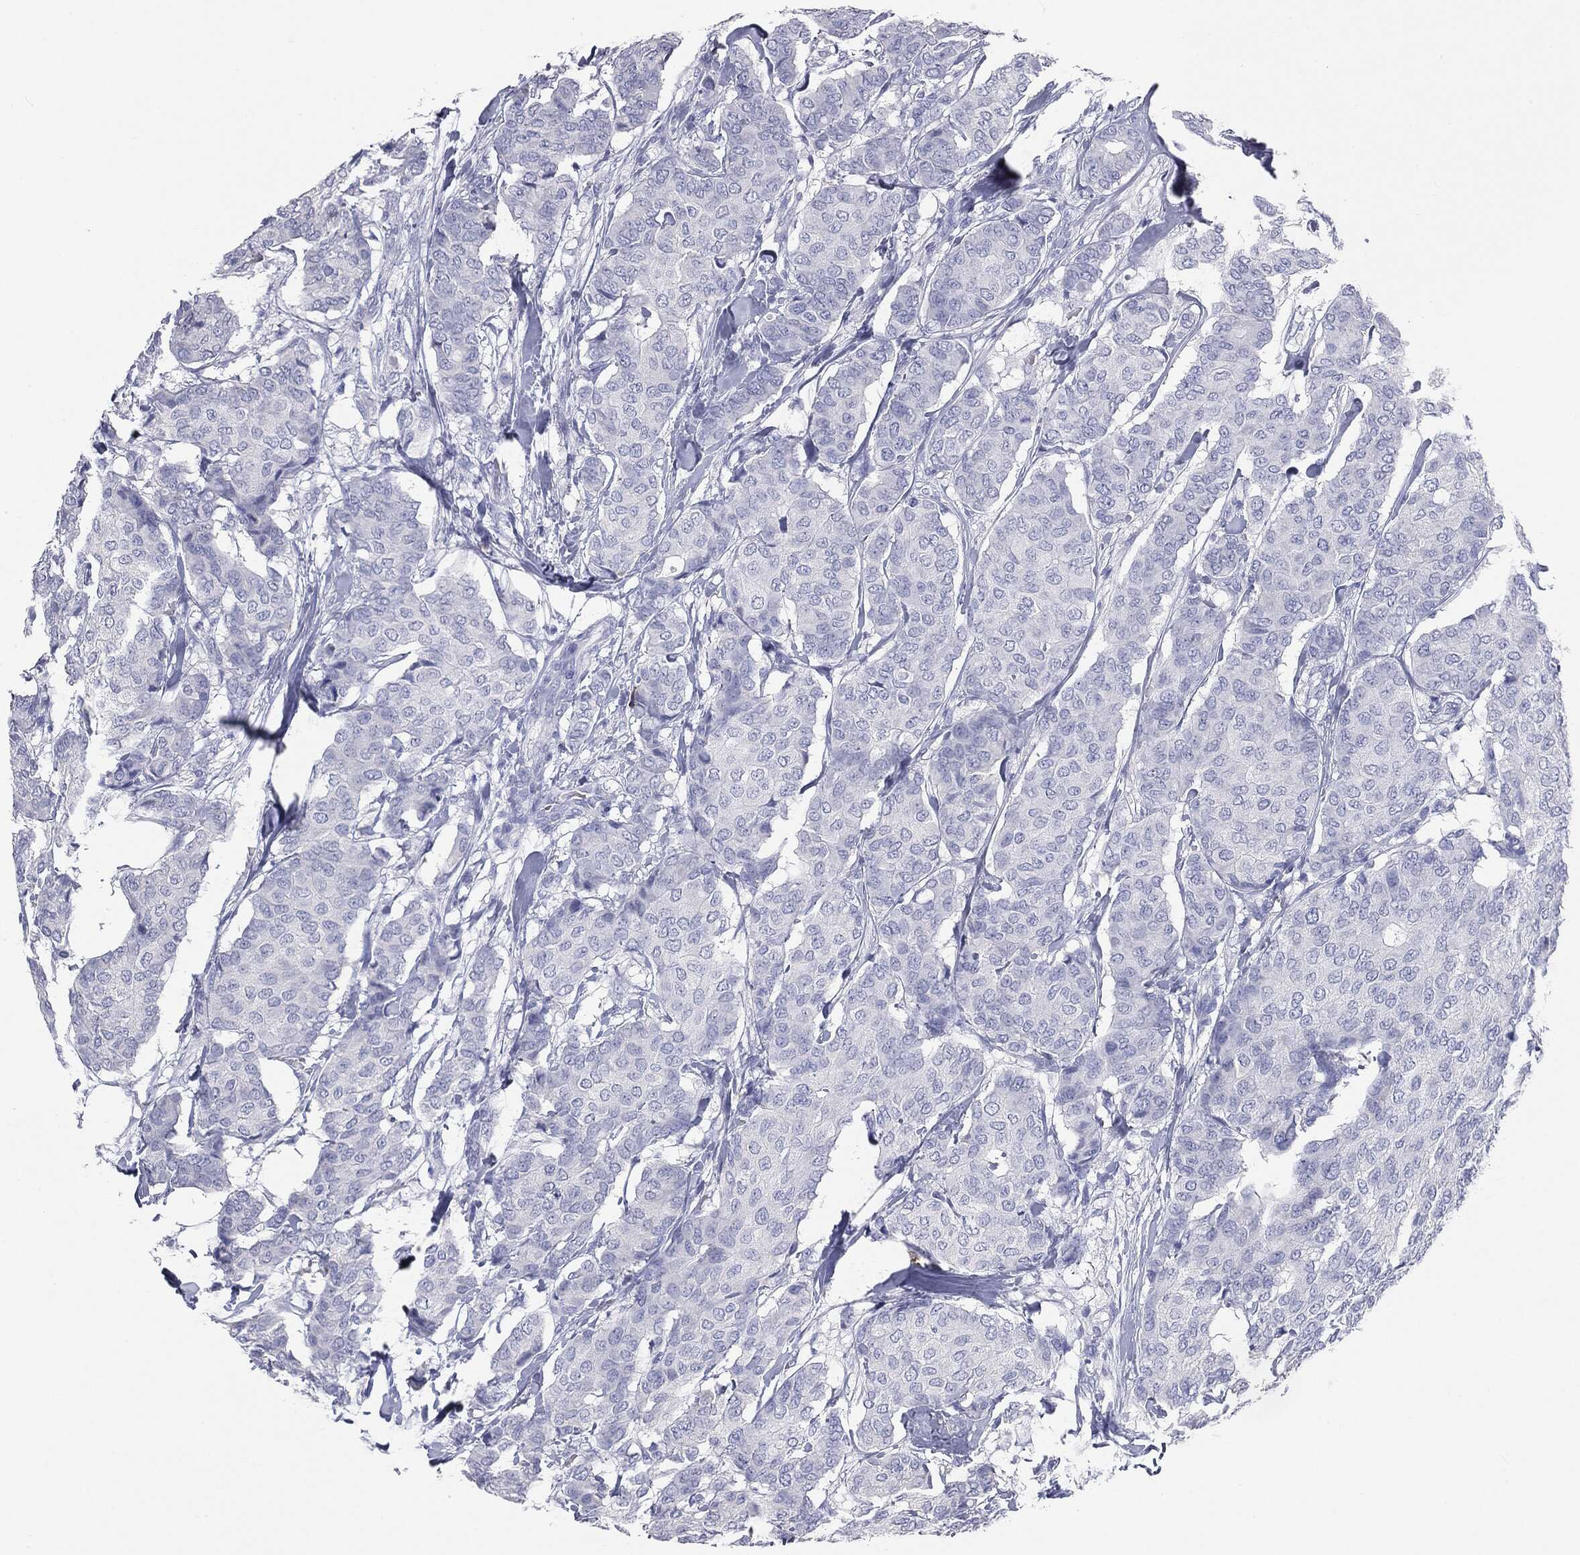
{"staining": {"intensity": "negative", "quantity": "none", "location": "none"}, "tissue": "breast cancer", "cell_type": "Tumor cells", "image_type": "cancer", "snomed": [{"axis": "morphology", "description": "Duct carcinoma"}, {"axis": "topography", "description": "Breast"}], "caption": "Breast cancer stained for a protein using IHC exhibits no expression tumor cells.", "gene": "CUZD1", "patient": {"sex": "female", "age": 75}}